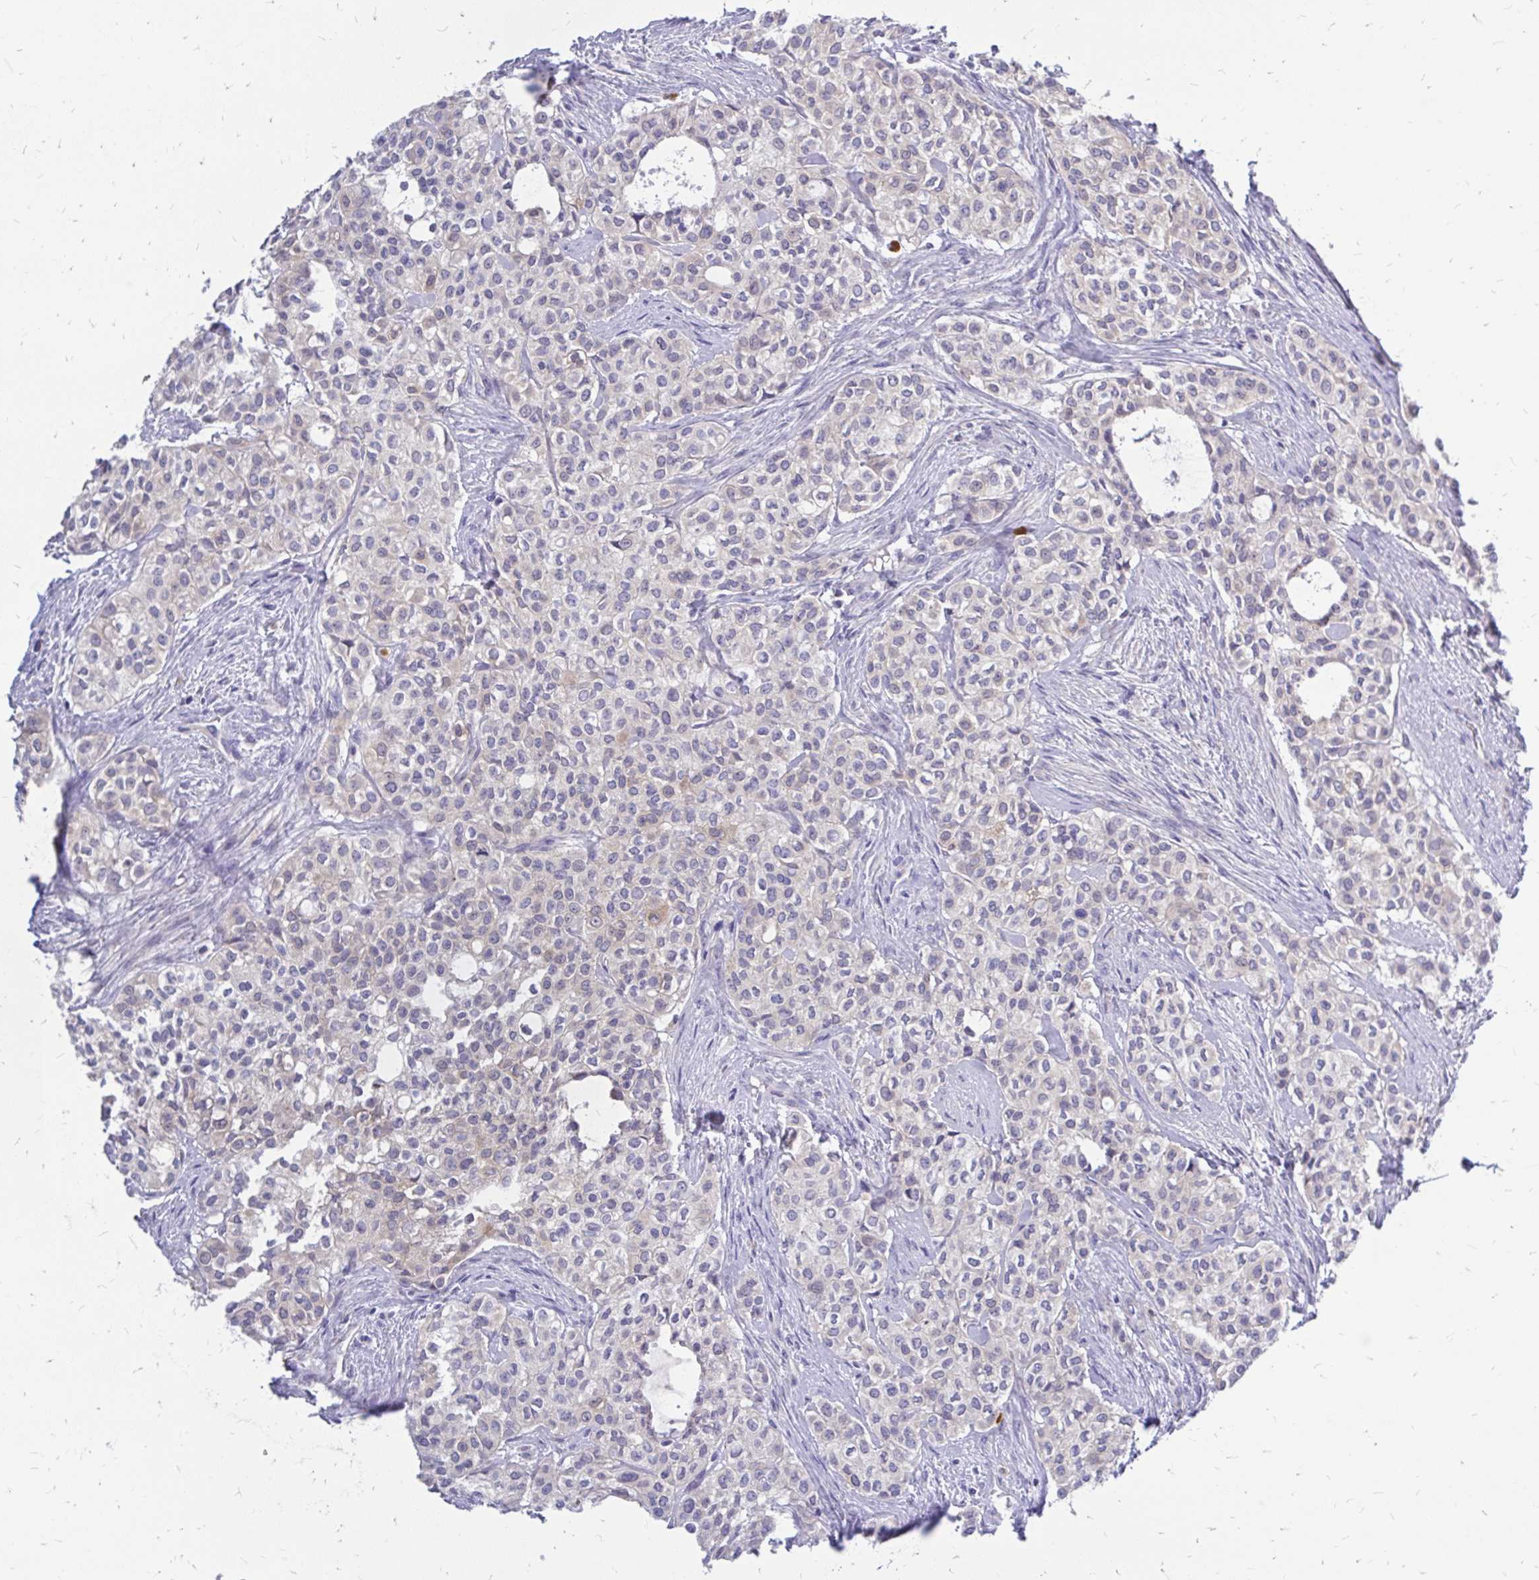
{"staining": {"intensity": "moderate", "quantity": "<25%", "location": "cytoplasmic/membranous"}, "tissue": "head and neck cancer", "cell_type": "Tumor cells", "image_type": "cancer", "snomed": [{"axis": "morphology", "description": "Adenocarcinoma, NOS"}, {"axis": "topography", "description": "Head-Neck"}], "caption": "Tumor cells demonstrate moderate cytoplasmic/membranous staining in about <25% of cells in head and neck cancer (adenocarcinoma).", "gene": "MAP1LC3A", "patient": {"sex": "male", "age": 81}}